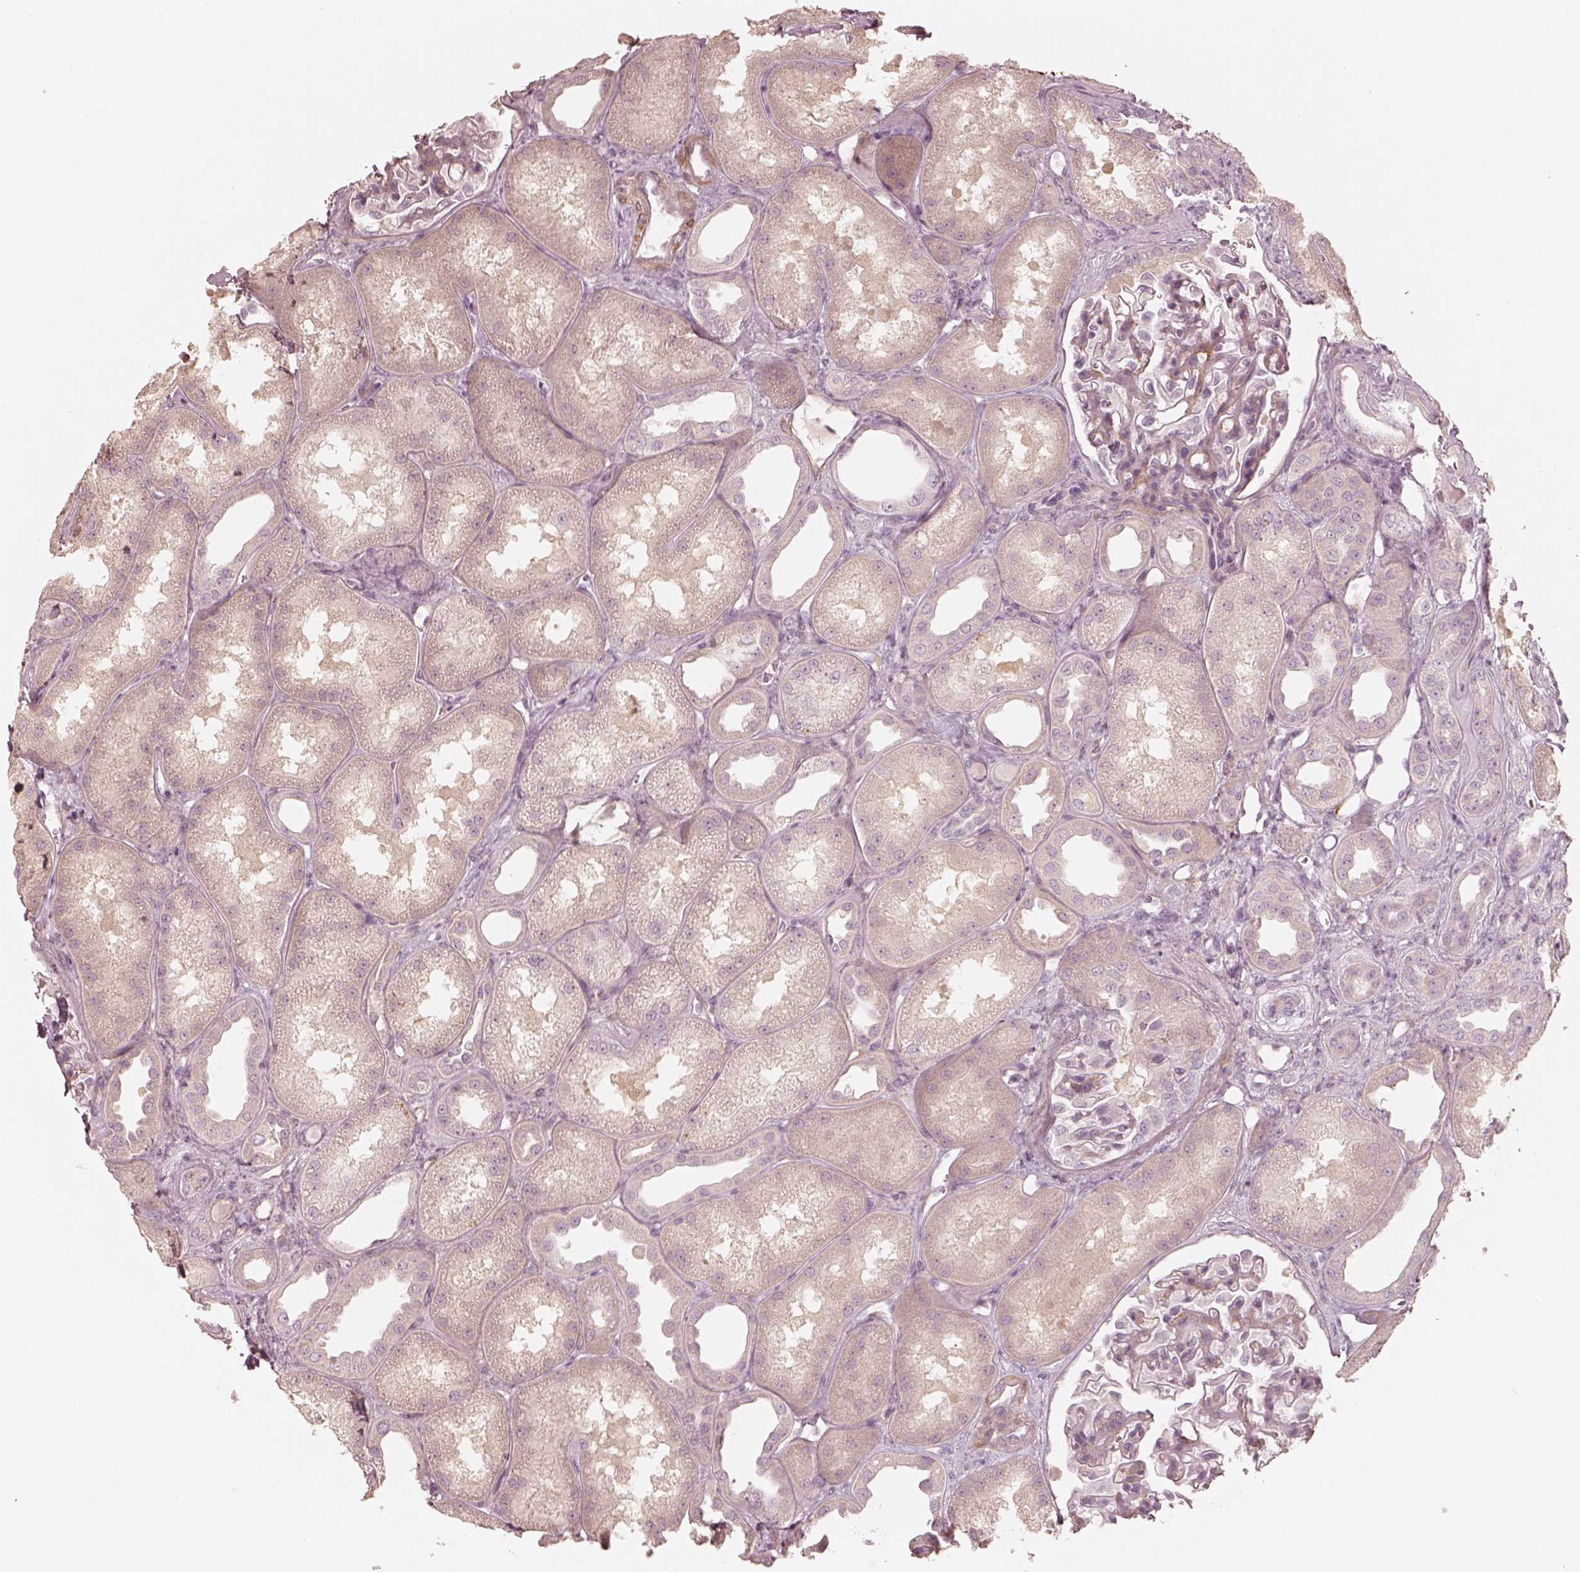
{"staining": {"intensity": "weak", "quantity": "<25%", "location": "cytoplasmic/membranous"}, "tissue": "kidney", "cell_type": "Cells in glomeruli", "image_type": "normal", "snomed": [{"axis": "morphology", "description": "Normal tissue, NOS"}, {"axis": "topography", "description": "Kidney"}], "caption": "Cells in glomeruli show no significant protein expression in unremarkable kidney.", "gene": "KCNJ9", "patient": {"sex": "male", "age": 61}}